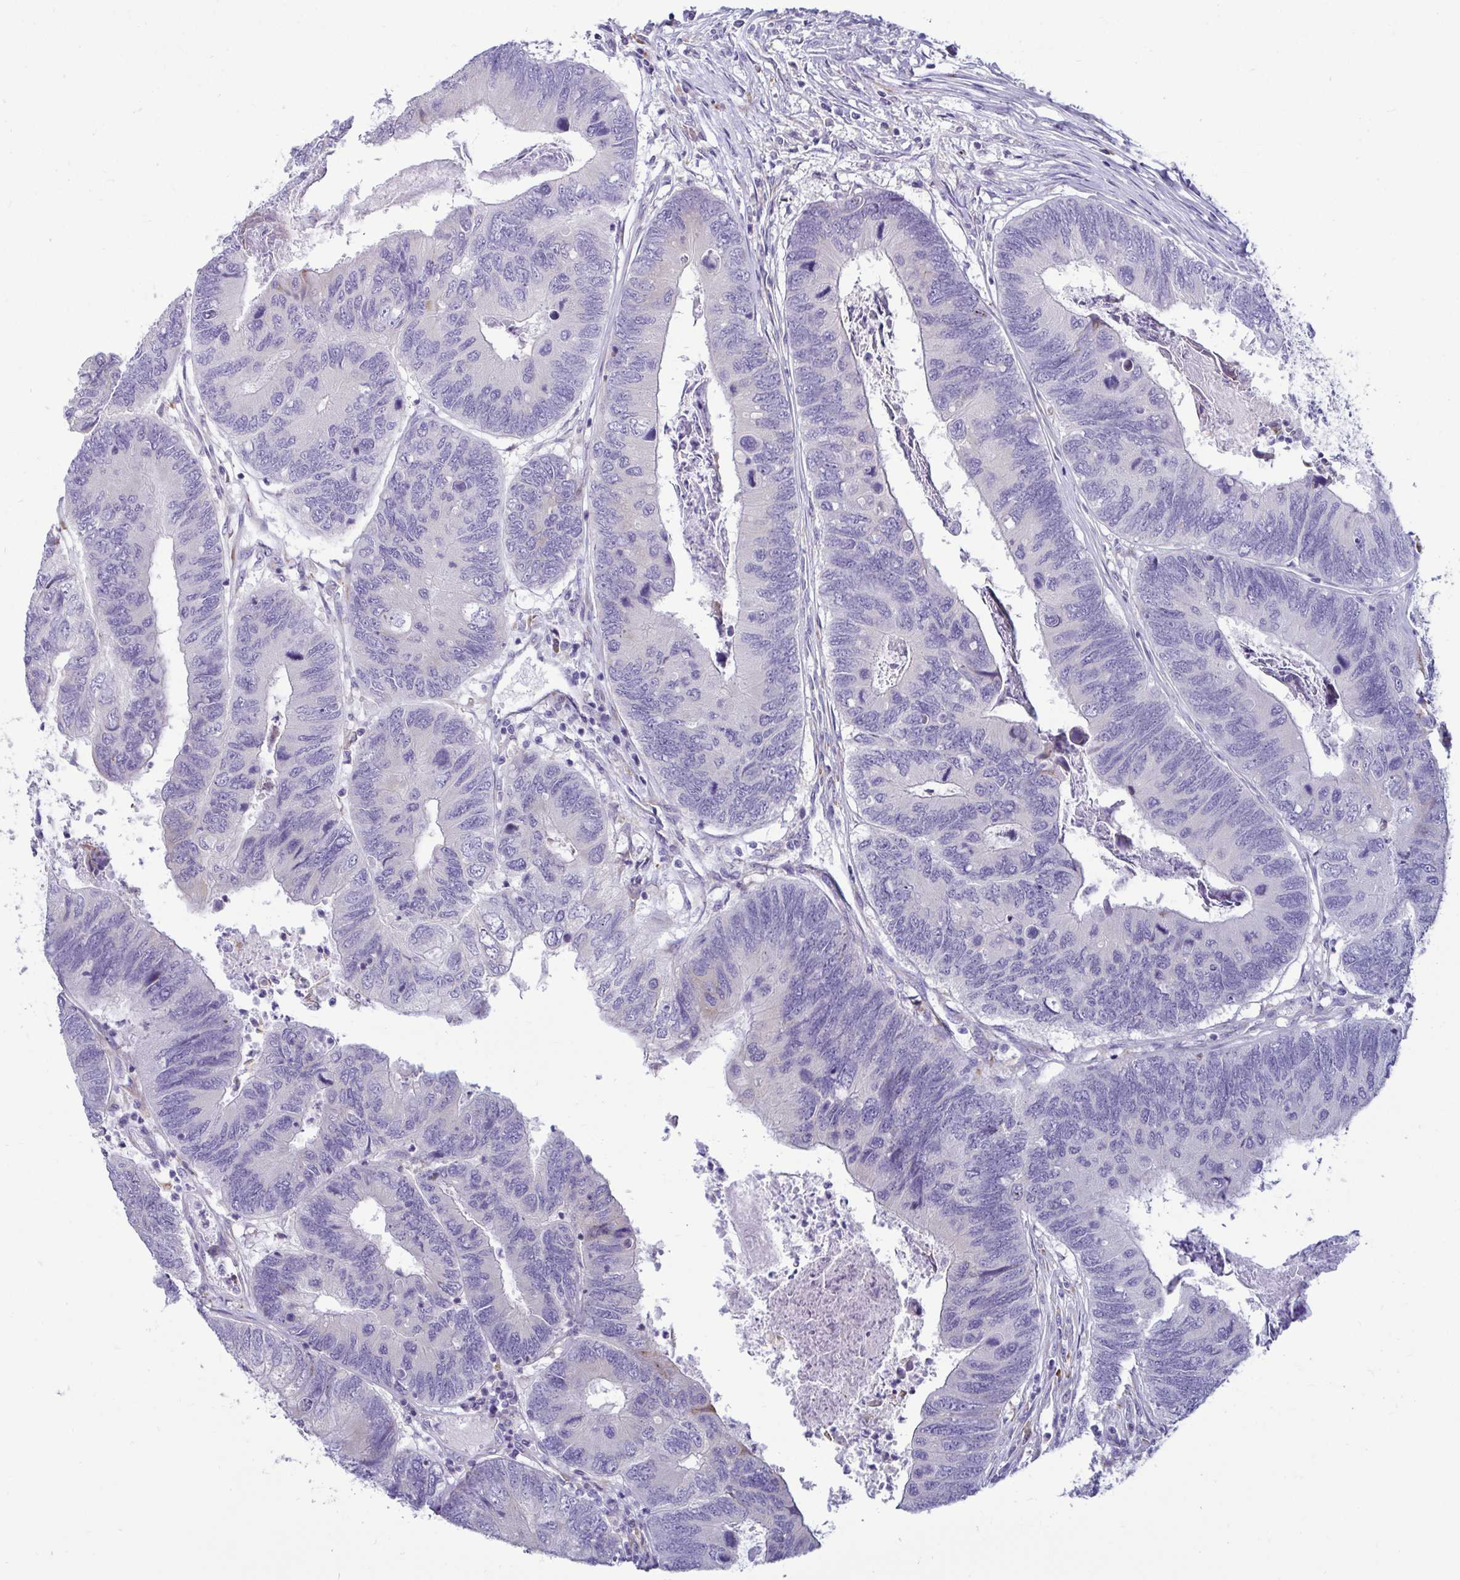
{"staining": {"intensity": "negative", "quantity": "none", "location": "none"}, "tissue": "colorectal cancer", "cell_type": "Tumor cells", "image_type": "cancer", "snomed": [{"axis": "morphology", "description": "Adenocarcinoma, NOS"}, {"axis": "topography", "description": "Colon"}], "caption": "Immunohistochemistry micrograph of colorectal cancer stained for a protein (brown), which demonstrates no positivity in tumor cells.", "gene": "TFPI2", "patient": {"sex": "female", "age": 67}}